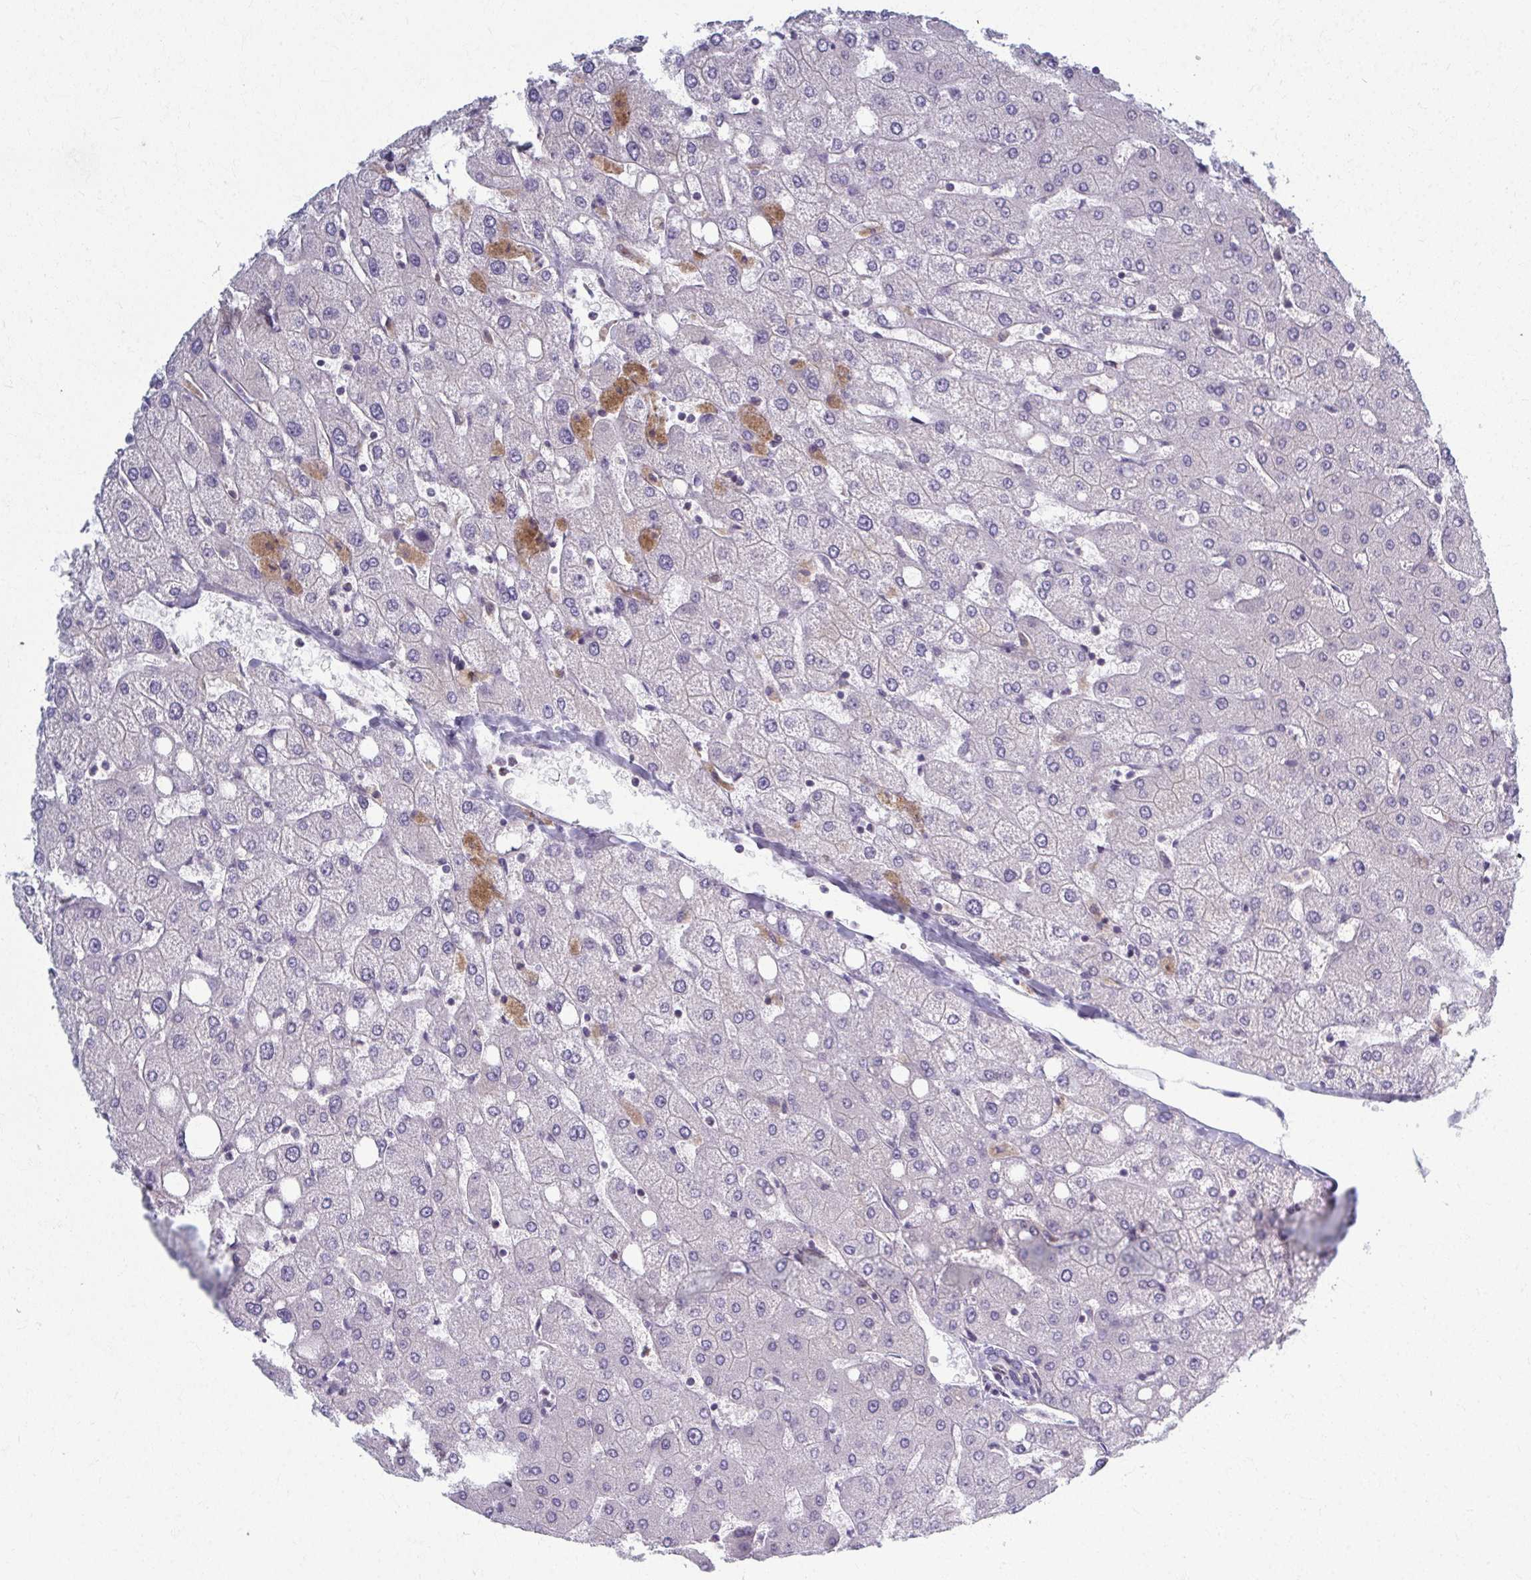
{"staining": {"intensity": "negative", "quantity": "none", "location": "none"}, "tissue": "liver", "cell_type": "Cholangiocytes", "image_type": "normal", "snomed": [{"axis": "morphology", "description": "Normal tissue, NOS"}, {"axis": "topography", "description": "Liver"}], "caption": "Histopathology image shows no protein expression in cholangiocytes of unremarkable liver.", "gene": "EID2B", "patient": {"sex": "female", "age": 54}}